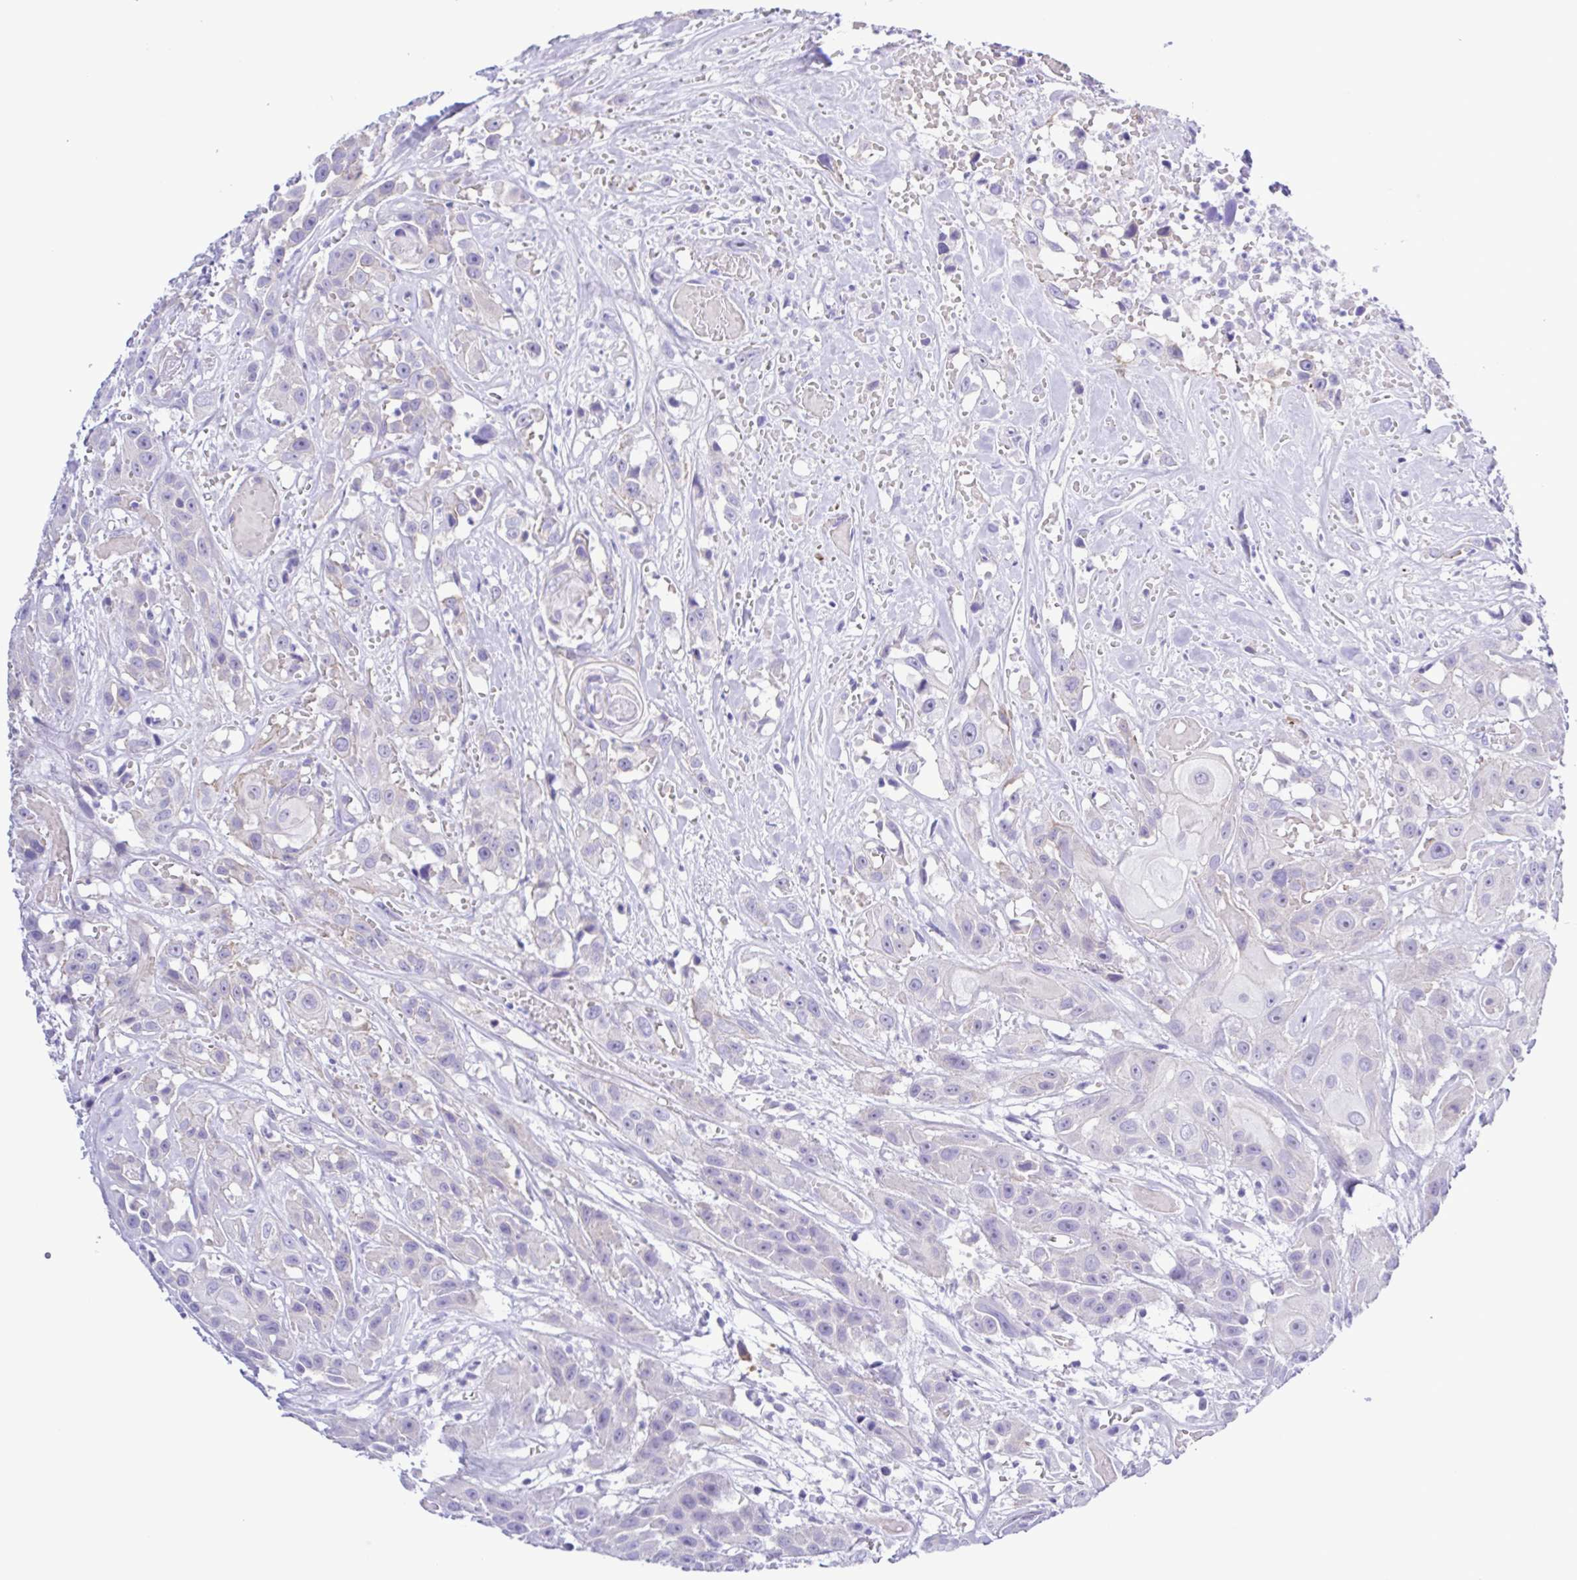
{"staining": {"intensity": "negative", "quantity": "none", "location": "none"}, "tissue": "head and neck cancer", "cell_type": "Tumor cells", "image_type": "cancer", "snomed": [{"axis": "morphology", "description": "Squamous cell carcinoma, NOS"}, {"axis": "topography", "description": "Head-Neck"}], "caption": "Protein analysis of head and neck cancer shows no significant staining in tumor cells.", "gene": "CYP11A1", "patient": {"sex": "male", "age": 57}}